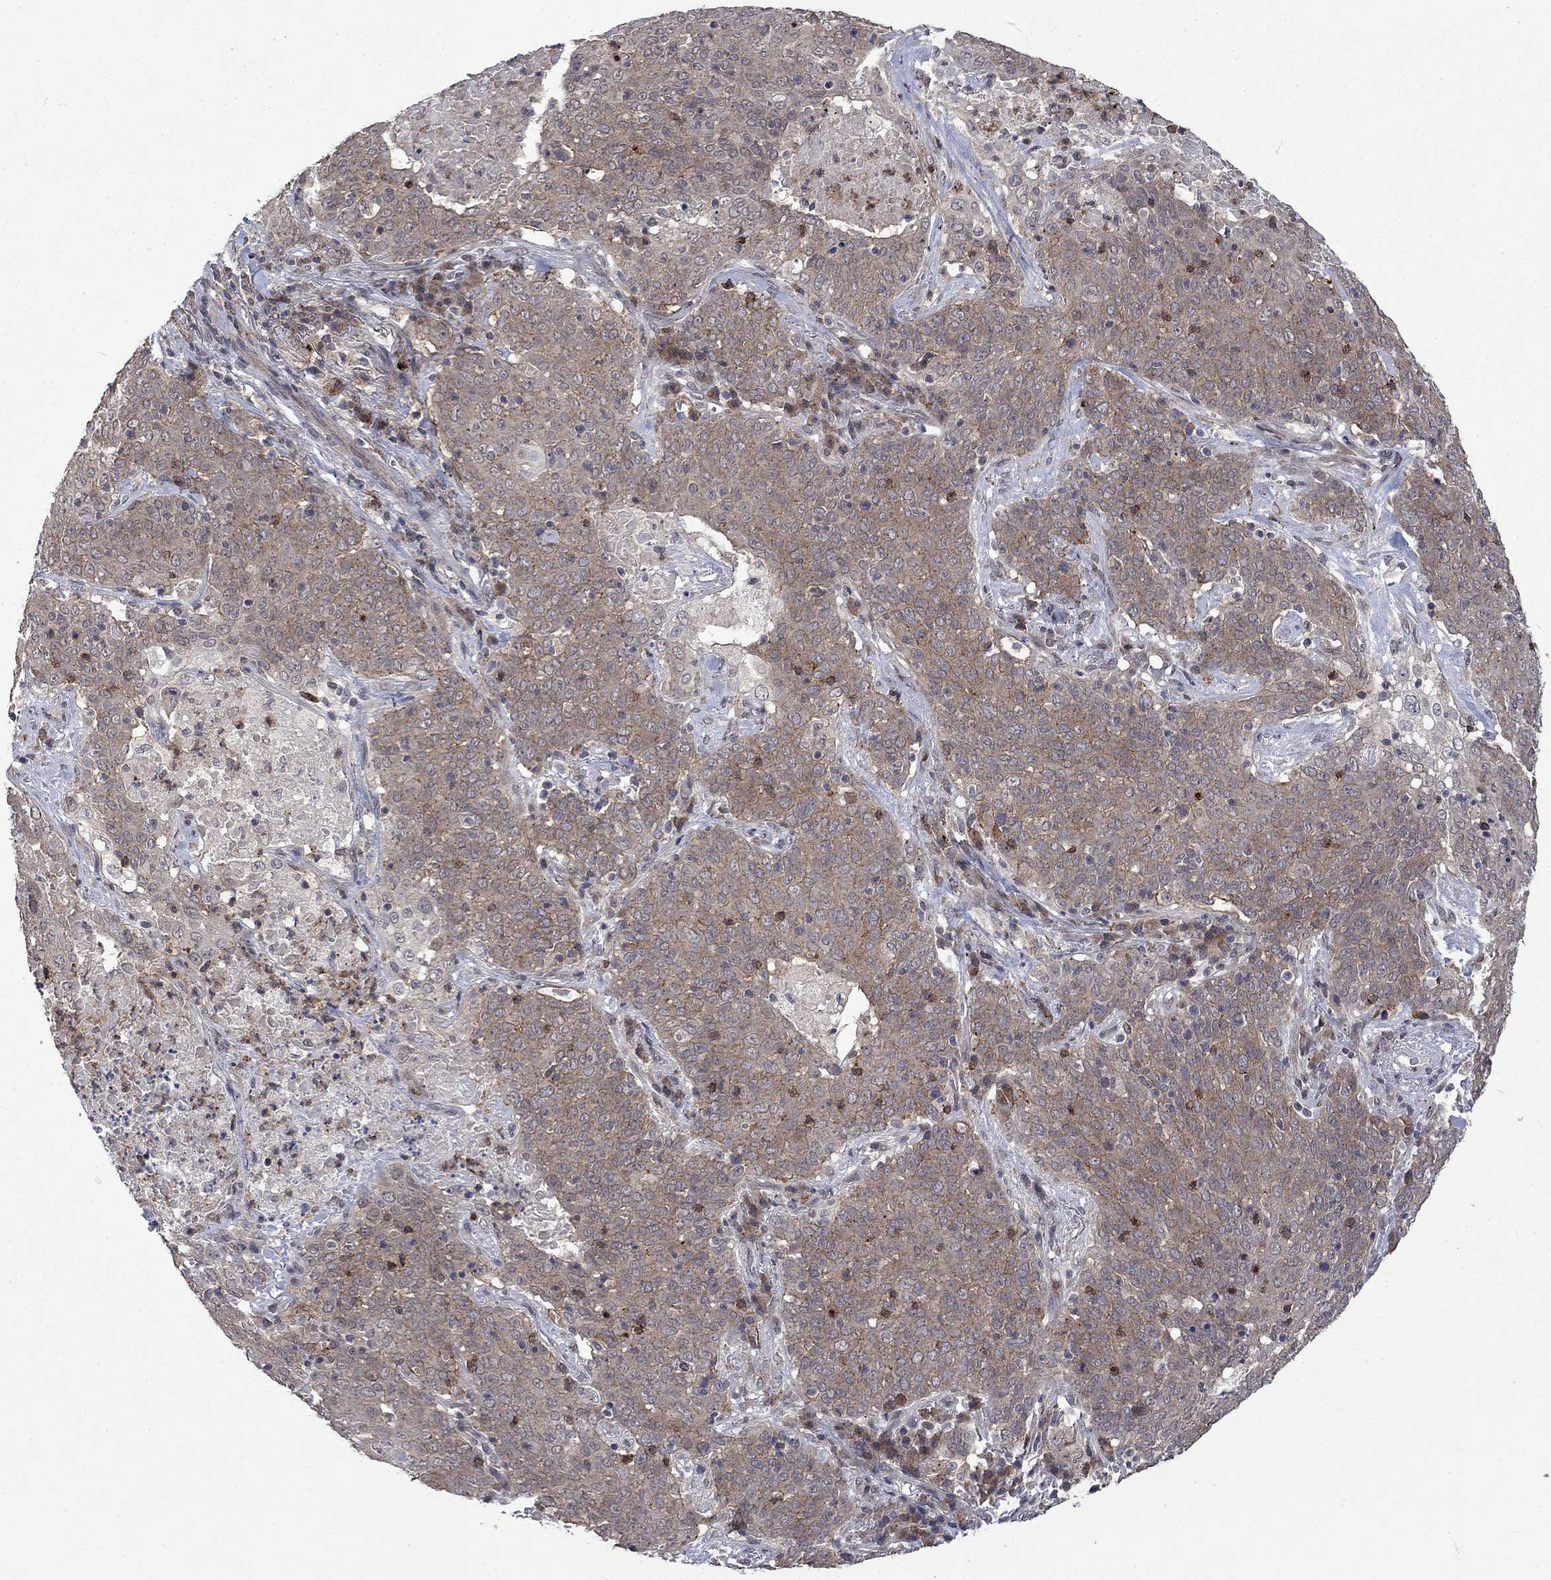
{"staining": {"intensity": "negative", "quantity": "none", "location": "none"}, "tissue": "lung cancer", "cell_type": "Tumor cells", "image_type": "cancer", "snomed": [{"axis": "morphology", "description": "Squamous cell carcinoma, NOS"}, {"axis": "topography", "description": "Lung"}], "caption": "This histopathology image is of squamous cell carcinoma (lung) stained with IHC to label a protein in brown with the nuclei are counter-stained blue. There is no positivity in tumor cells.", "gene": "PPP1R9A", "patient": {"sex": "male", "age": 82}}